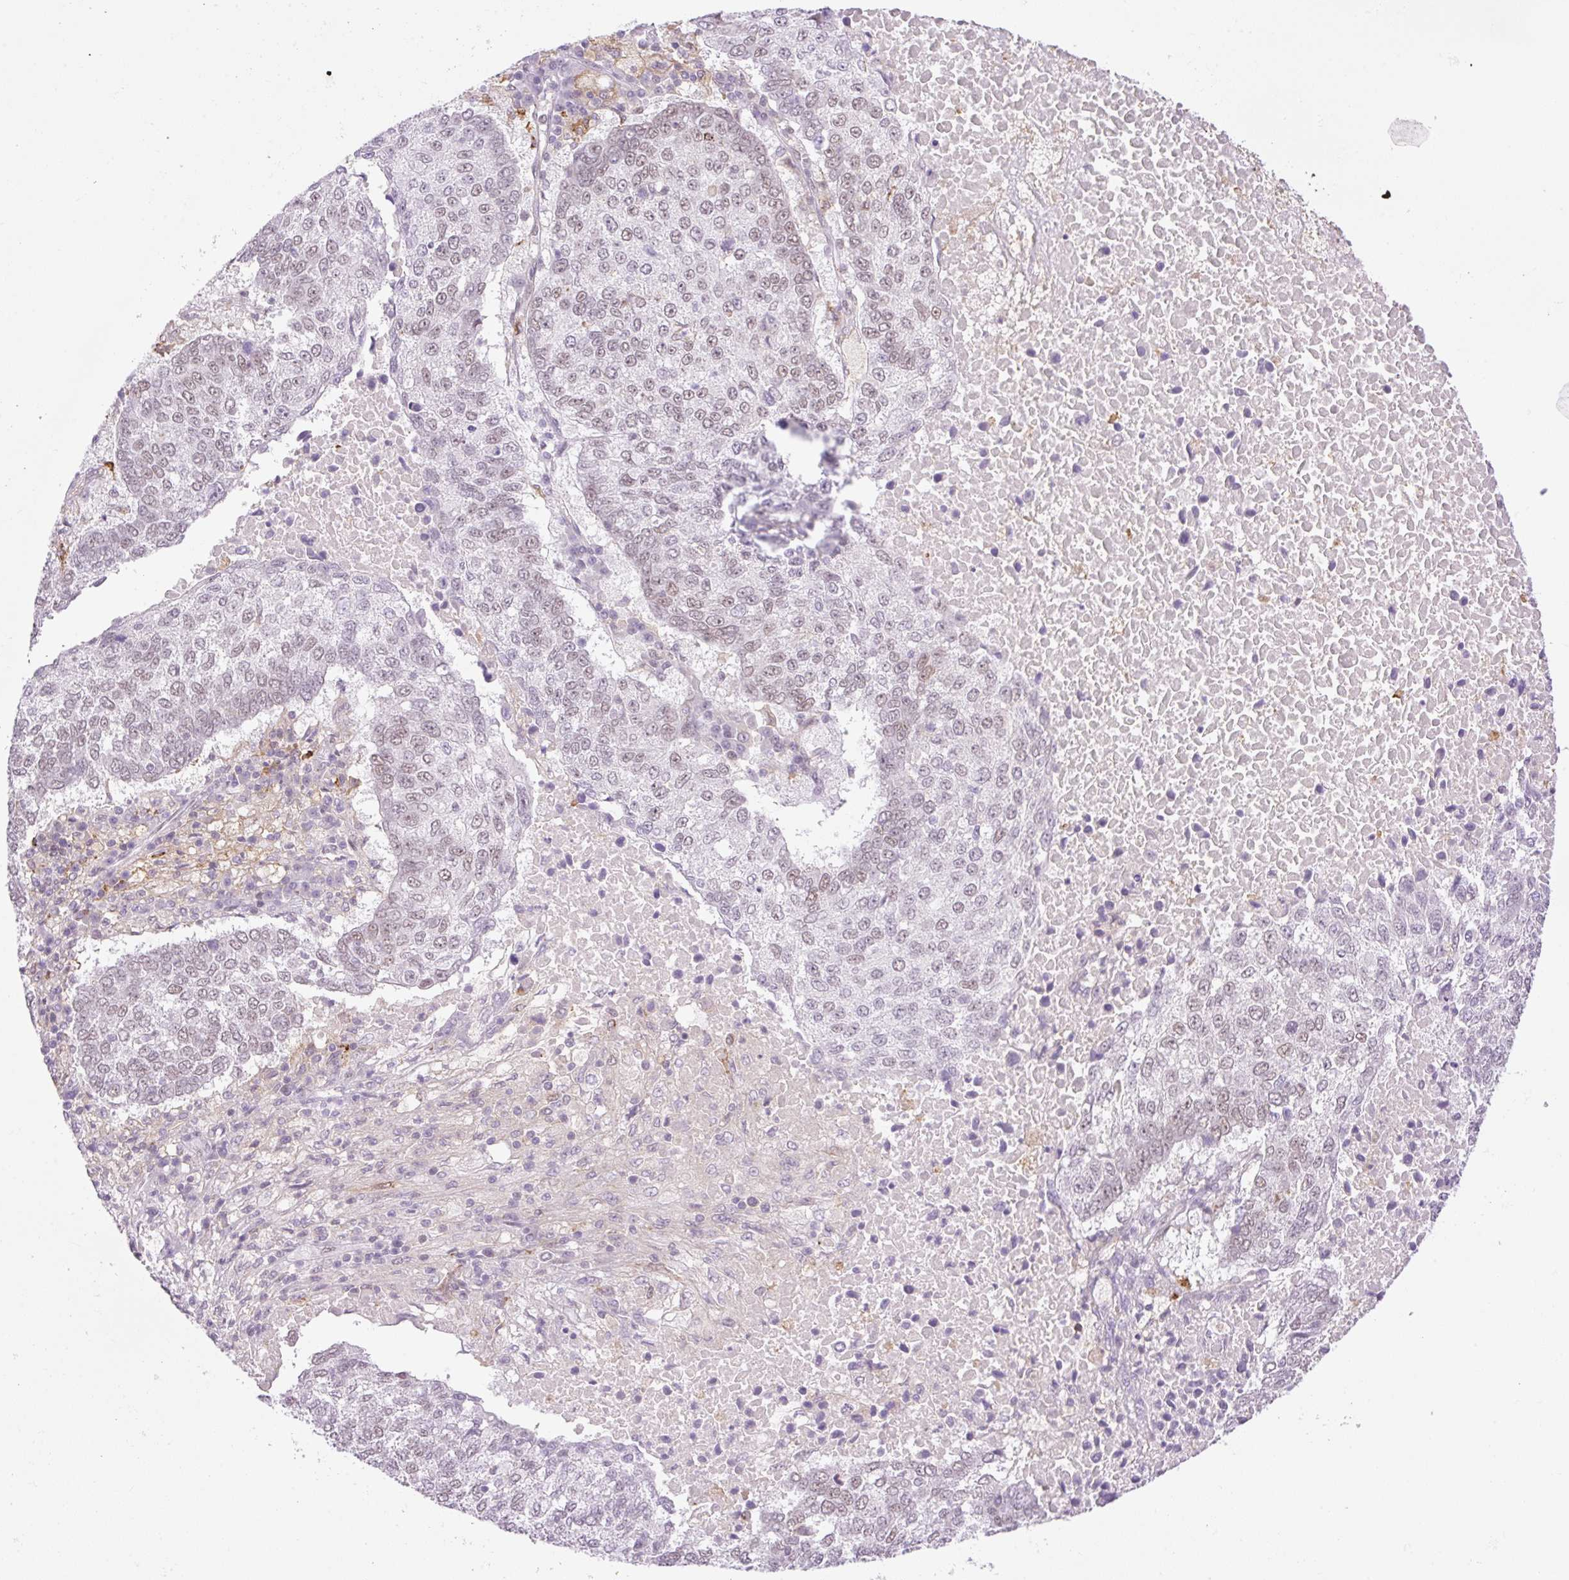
{"staining": {"intensity": "weak", "quantity": "25%-75%", "location": "nuclear"}, "tissue": "lung cancer", "cell_type": "Tumor cells", "image_type": "cancer", "snomed": [{"axis": "morphology", "description": "Squamous cell carcinoma, NOS"}, {"axis": "topography", "description": "Lung"}], "caption": "Brown immunohistochemical staining in lung cancer (squamous cell carcinoma) demonstrates weak nuclear positivity in approximately 25%-75% of tumor cells.", "gene": "PALM3", "patient": {"sex": "male", "age": 73}}